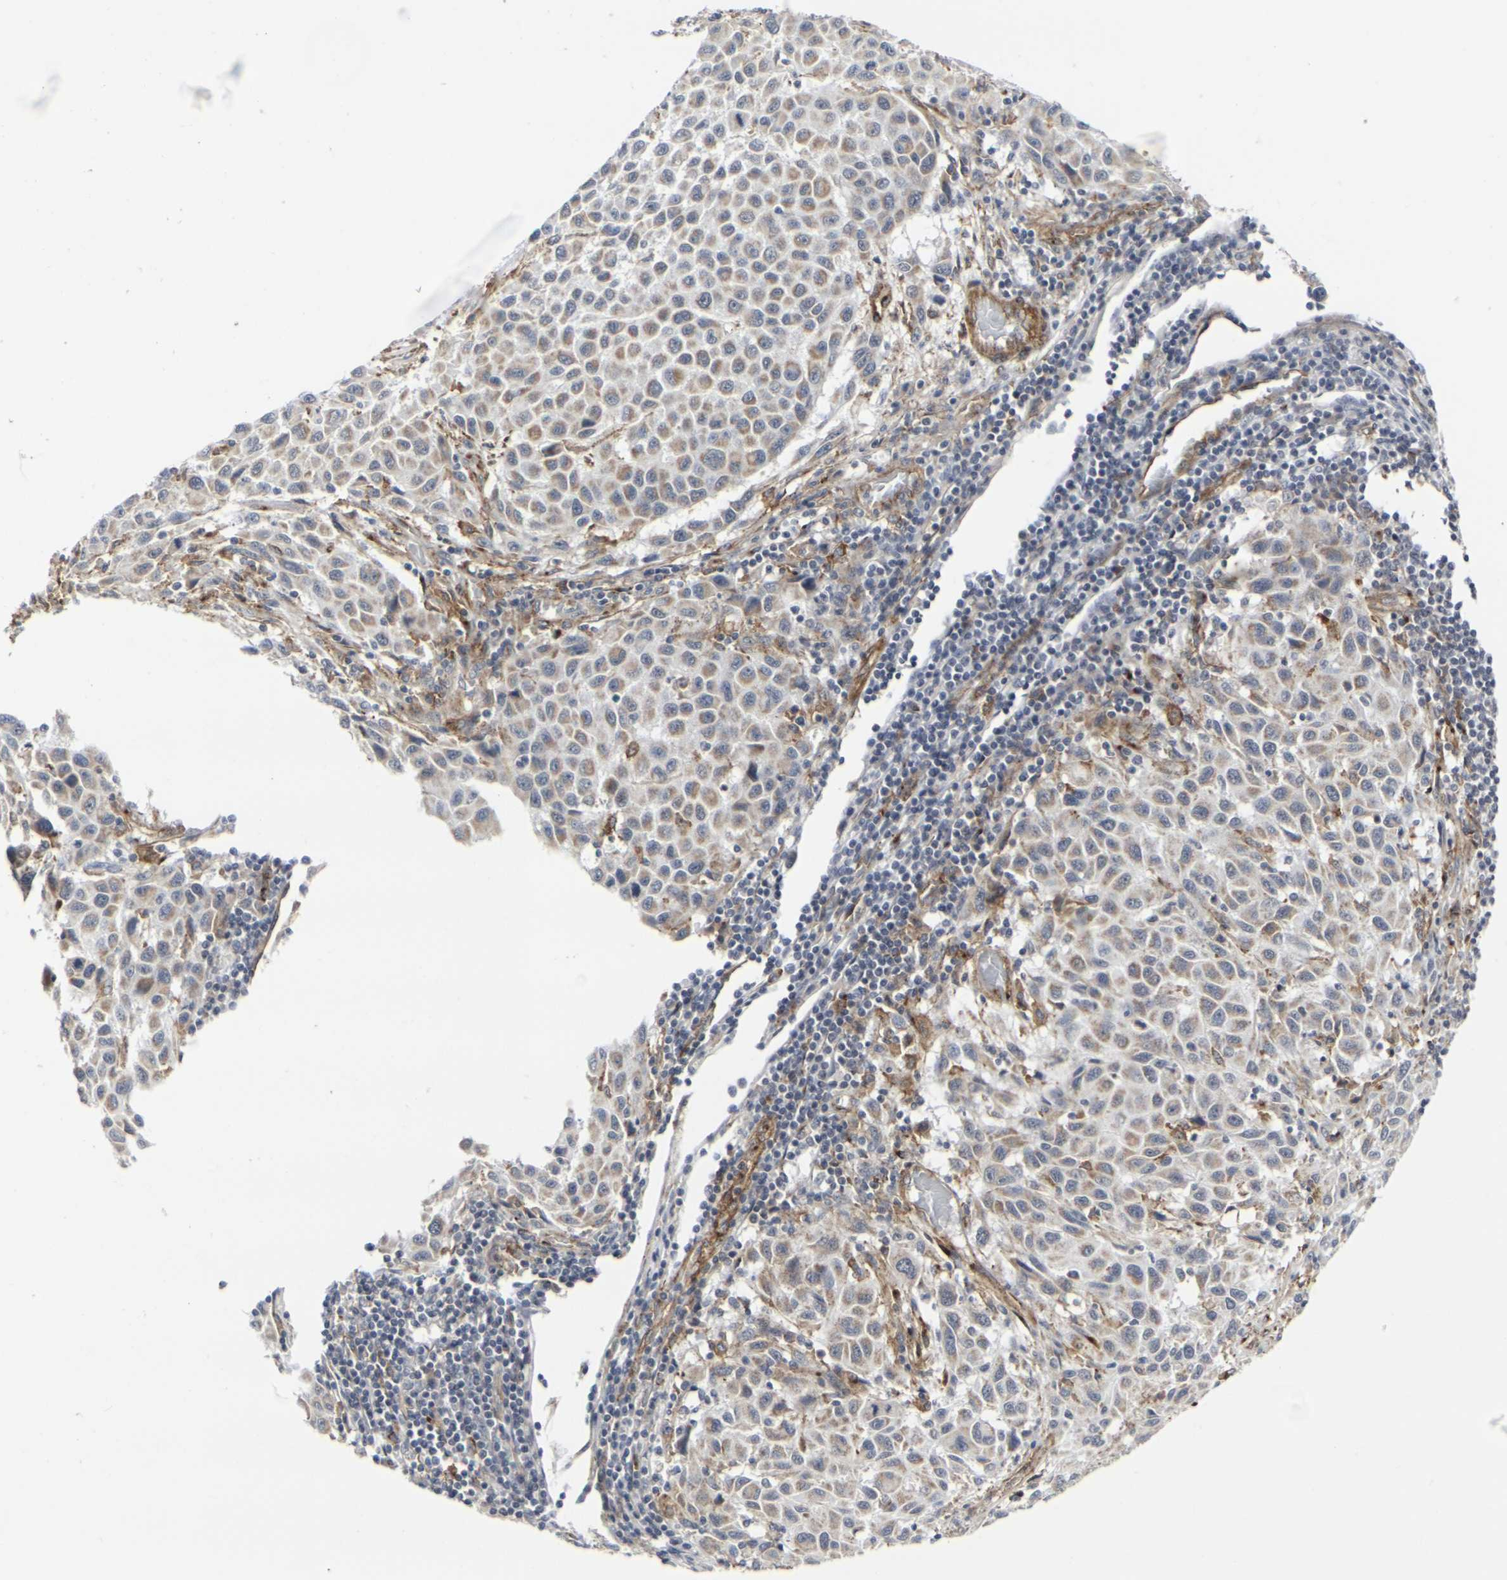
{"staining": {"intensity": "weak", "quantity": "25%-75%", "location": "cytoplasmic/membranous"}, "tissue": "melanoma", "cell_type": "Tumor cells", "image_type": "cancer", "snomed": [{"axis": "morphology", "description": "Malignant melanoma, Metastatic site"}, {"axis": "topography", "description": "Lymph node"}], "caption": "Tumor cells reveal low levels of weak cytoplasmic/membranous staining in about 25%-75% of cells in malignant melanoma (metastatic site).", "gene": "MYOF", "patient": {"sex": "male", "age": 61}}